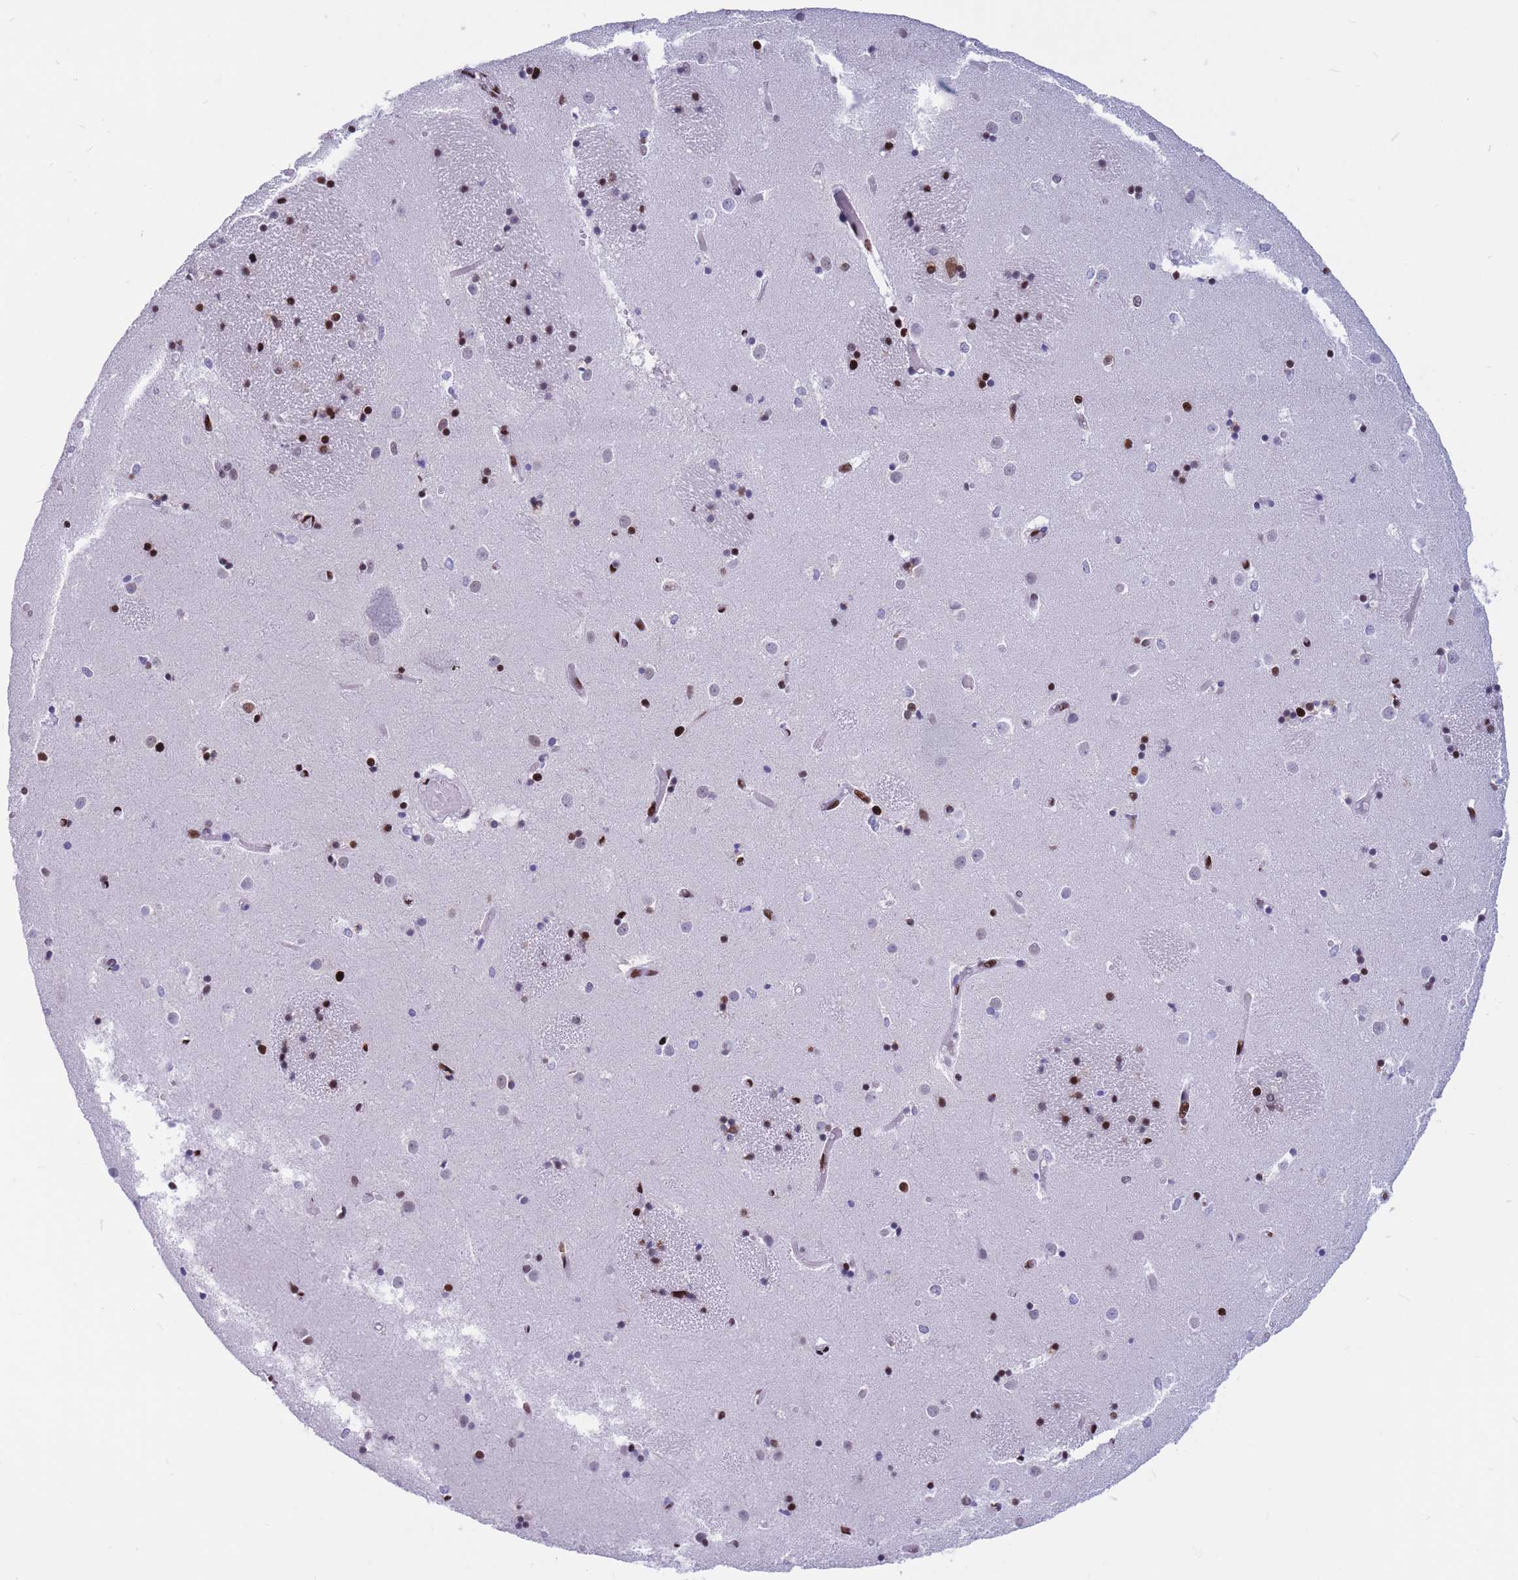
{"staining": {"intensity": "strong", "quantity": "<25%", "location": "nuclear"}, "tissue": "caudate", "cell_type": "Glial cells", "image_type": "normal", "snomed": [{"axis": "morphology", "description": "Normal tissue, NOS"}, {"axis": "topography", "description": "Lateral ventricle wall"}], "caption": "A high-resolution histopathology image shows immunohistochemistry staining of unremarkable caudate, which displays strong nuclear expression in approximately <25% of glial cells. Ihc stains the protein in brown and the nuclei are stained blue.", "gene": "NASP", "patient": {"sex": "female", "age": 52}}